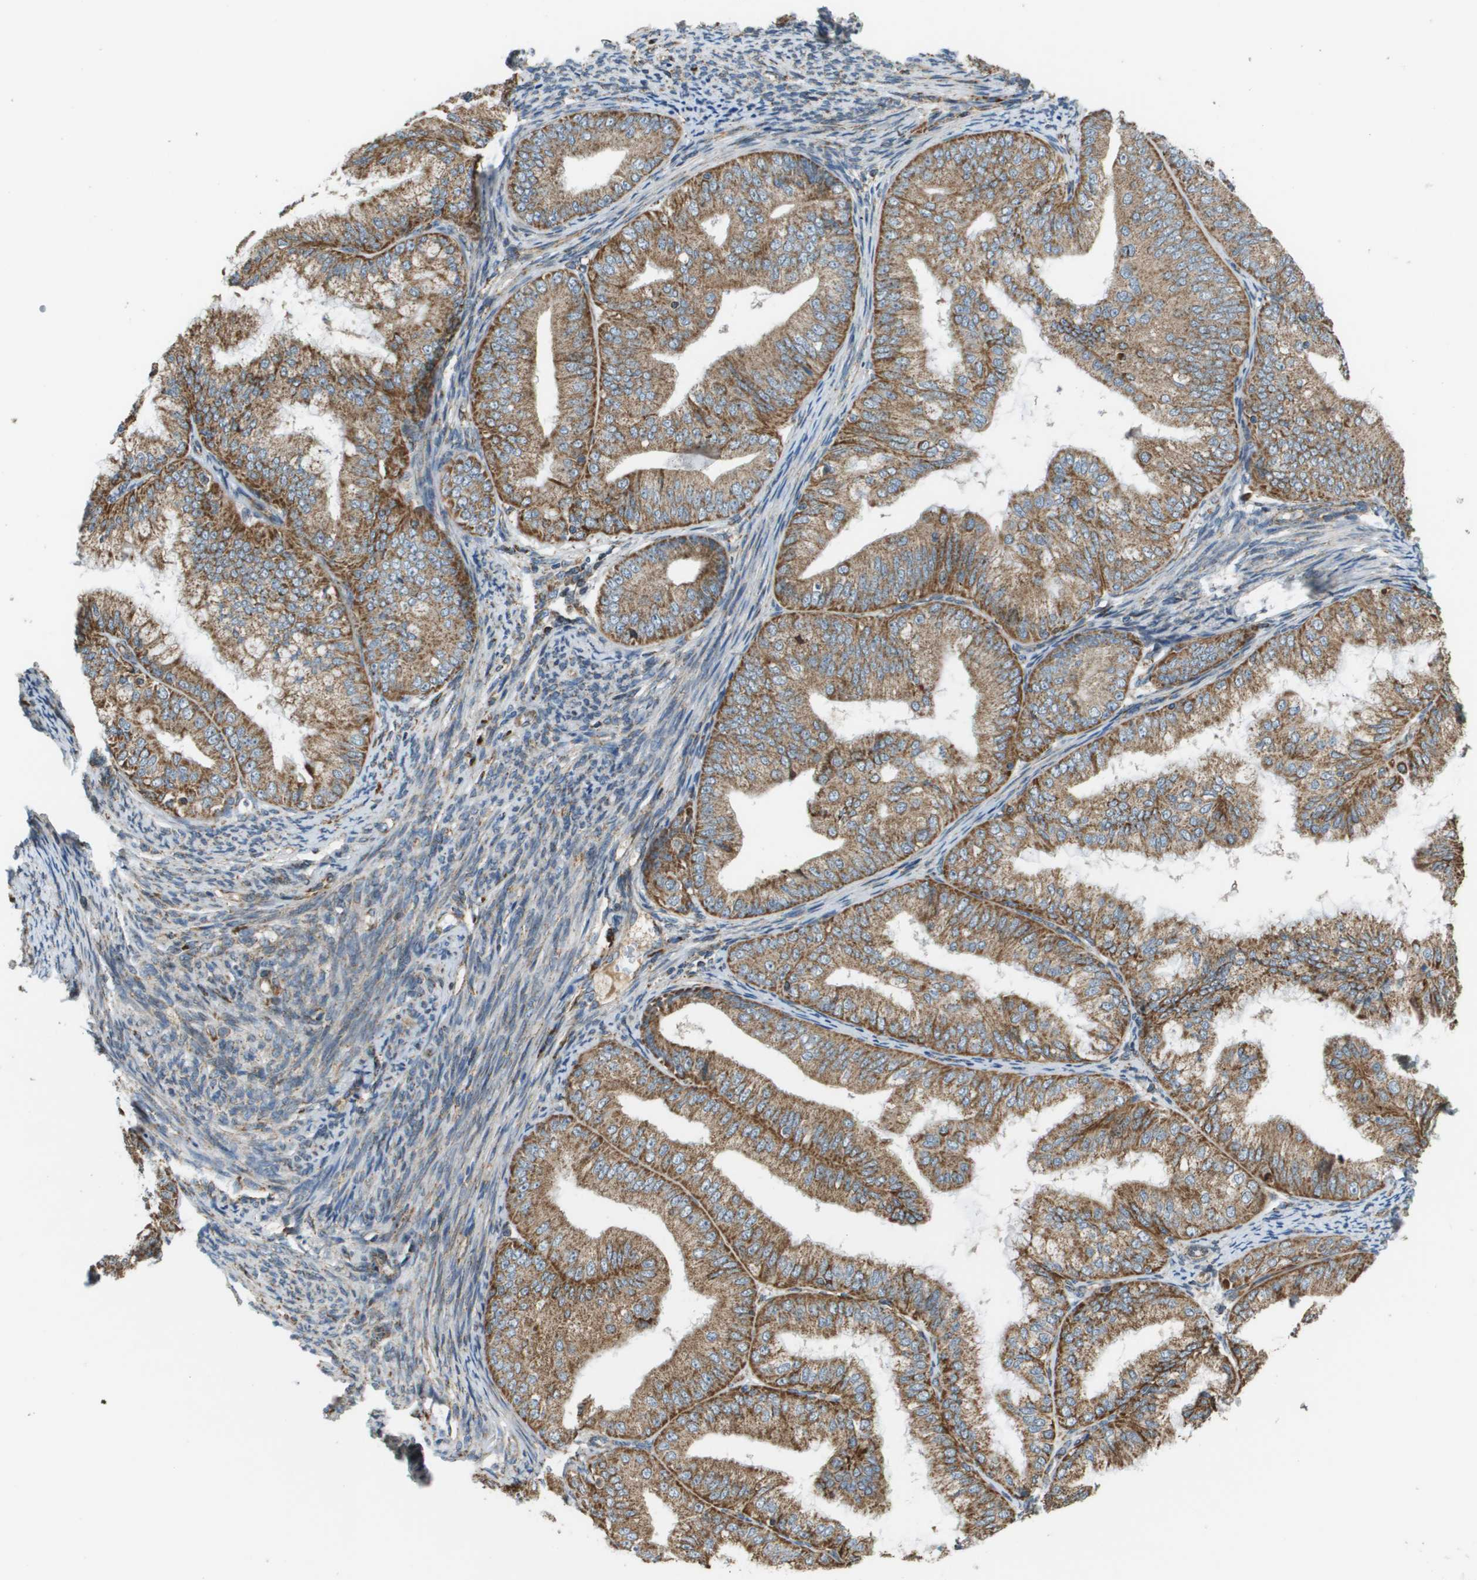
{"staining": {"intensity": "moderate", "quantity": ">75%", "location": "cytoplasmic/membranous"}, "tissue": "endometrial cancer", "cell_type": "Tumor cells", "image_type": "cancer", "snomed": [{"axis": "morphology", "description": "Adenocarcinoma, NOS"}, {"axis": "topography", "description": "Endometrium"}], "caption": "Adenocarcinoma (endometrial) was stained to show a protein in brown. There is medium levels of moderate cytoplasmic/membranous positivity in about >75% of tumor cells.", "gene": "NRK", "patient": {"sex": "female", "age": 63}}